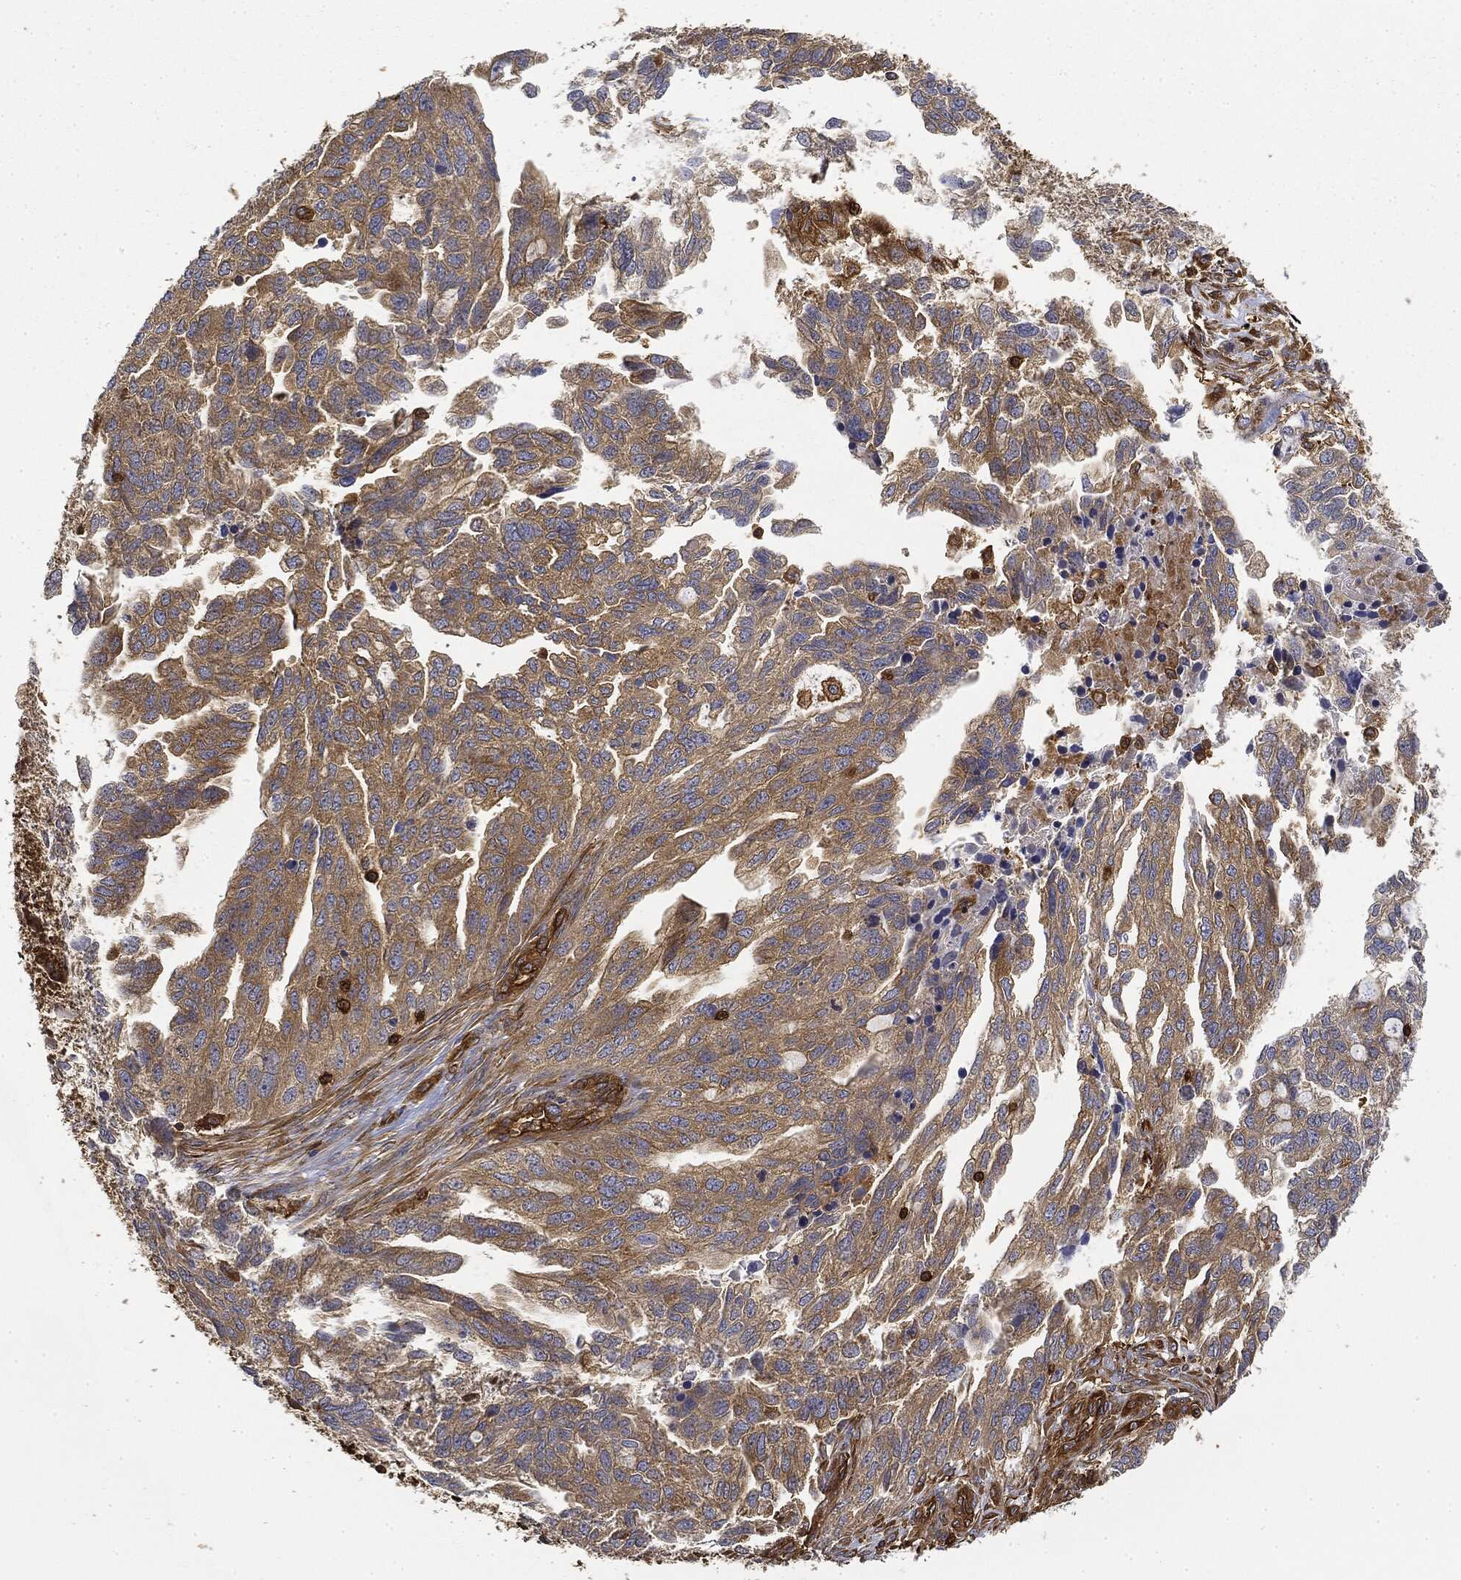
{"staining": {"intensity": "moderate", "quantity": ">75%", "location": "cytoplasmic/membranous"}, "tissue": "ovarian cancer", "cell_type": "Tumor cells", "image_type": "cancer", "snomed": [{"axis": "morphology", "description": "Cystadenocarcinoma, serous, NOS"}, {"axis": "topography", "description": "Ovary"}], "caption": "Serous cystadenocarcinoma (ovarian) stained for a protein (brown) displays moderate cytoplasmic/membranous positive expression in about >75% of tumor cells.", "gene": "WDR1", "patient": {"sex": "female", "age": 51}}